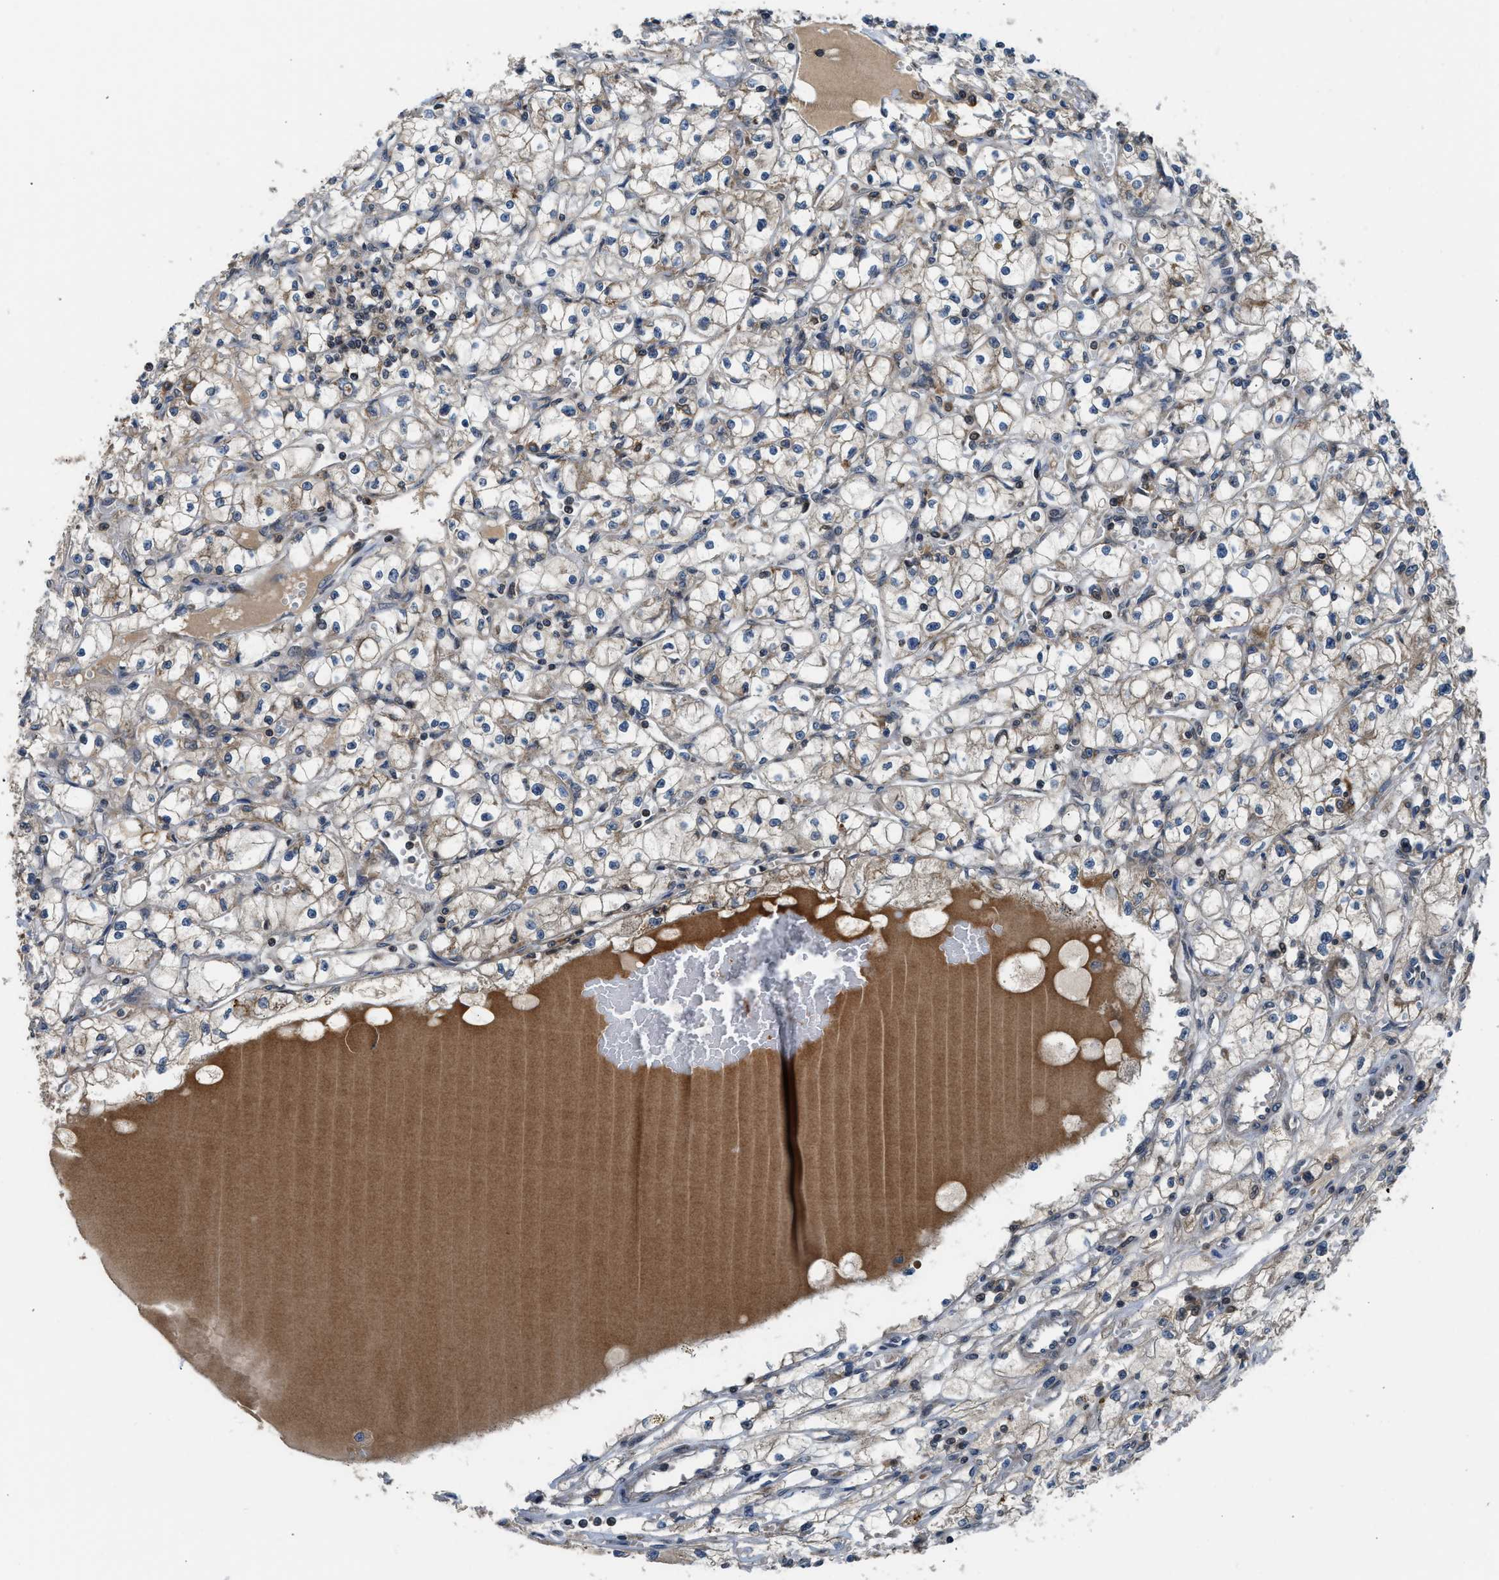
{"staining": {"intensity": "weak", "quantity": "<25%", "location": "cytoplasmic/membranous"}, "tissue": "renal cancer", "cell_type": "Tumor cells", "image_type": "cancer", "snomed": [{"axis": "morphology", "description": "Adenocarcinoma, NOS"}, {"axis": "topography", "description": "Kidney"}], "caption": "An immunohistochemistry micrograph of renal cancer (adenocarcinoma) is shown. There is no staining in tumor cells of renal cancer (adenocarcinoma). (DAB (3,3'-diaminobenzidine) immunohistochemistry visualized using brightfield microscopy, high magnification).", "gene": "RETREG3", "patient": {"sex": "male", "age": 56}}